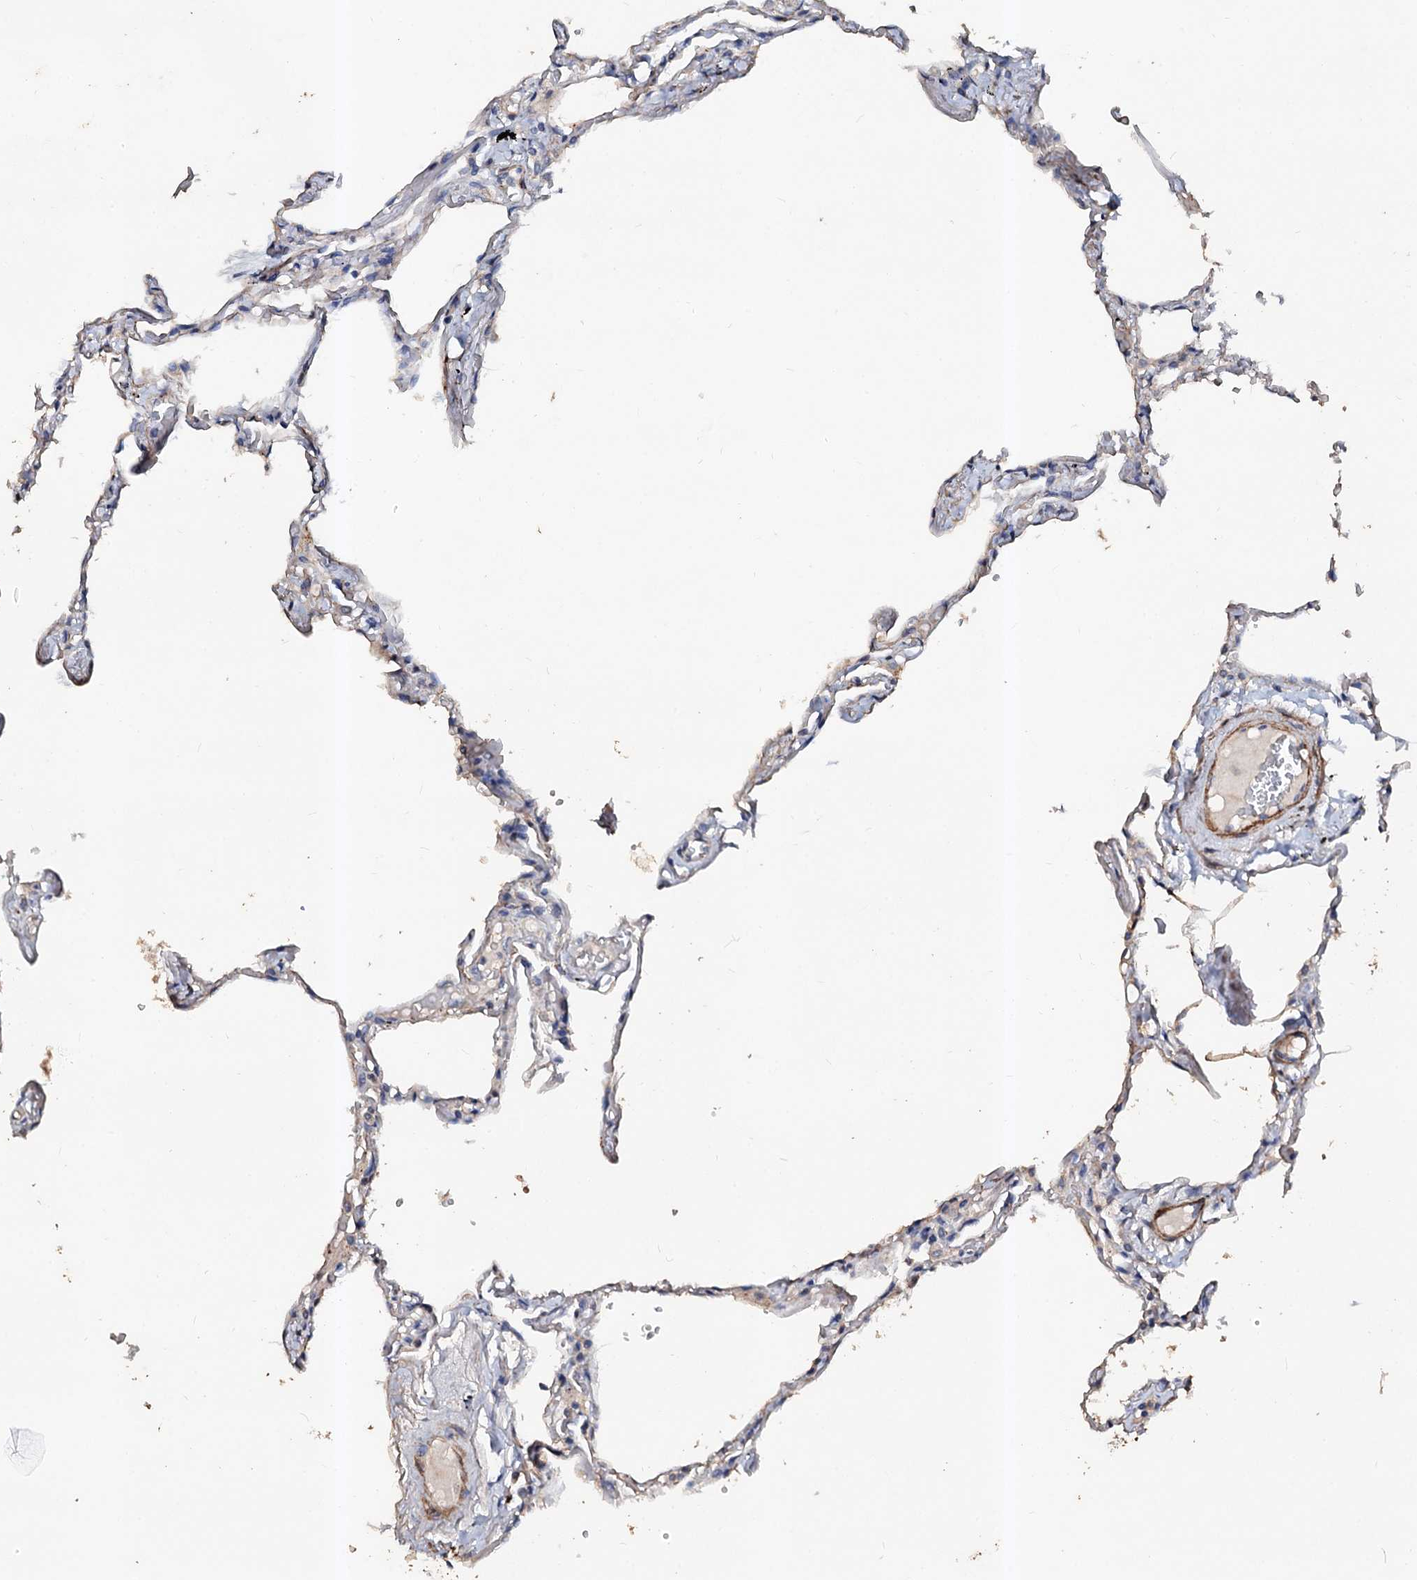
{"staining": {"intensity": "negative", "quantity": "none", "location": "none"}, "tissue": "lung", "cell_type": "Alveolar cells", "image_type": "normal", "snomed": [{"axis": "morphology", "description": "Normal tissue, NOS"}, {"axis": "topography", "description": "Lung"}], "caption": "Image shows no significant protein expression in alveolar cells of benign lung. (Immunohistochemistry, brightfield microscopy, high magnification).", "gene": "VPS36", "patient": {"sex": "female", "age": 67}}